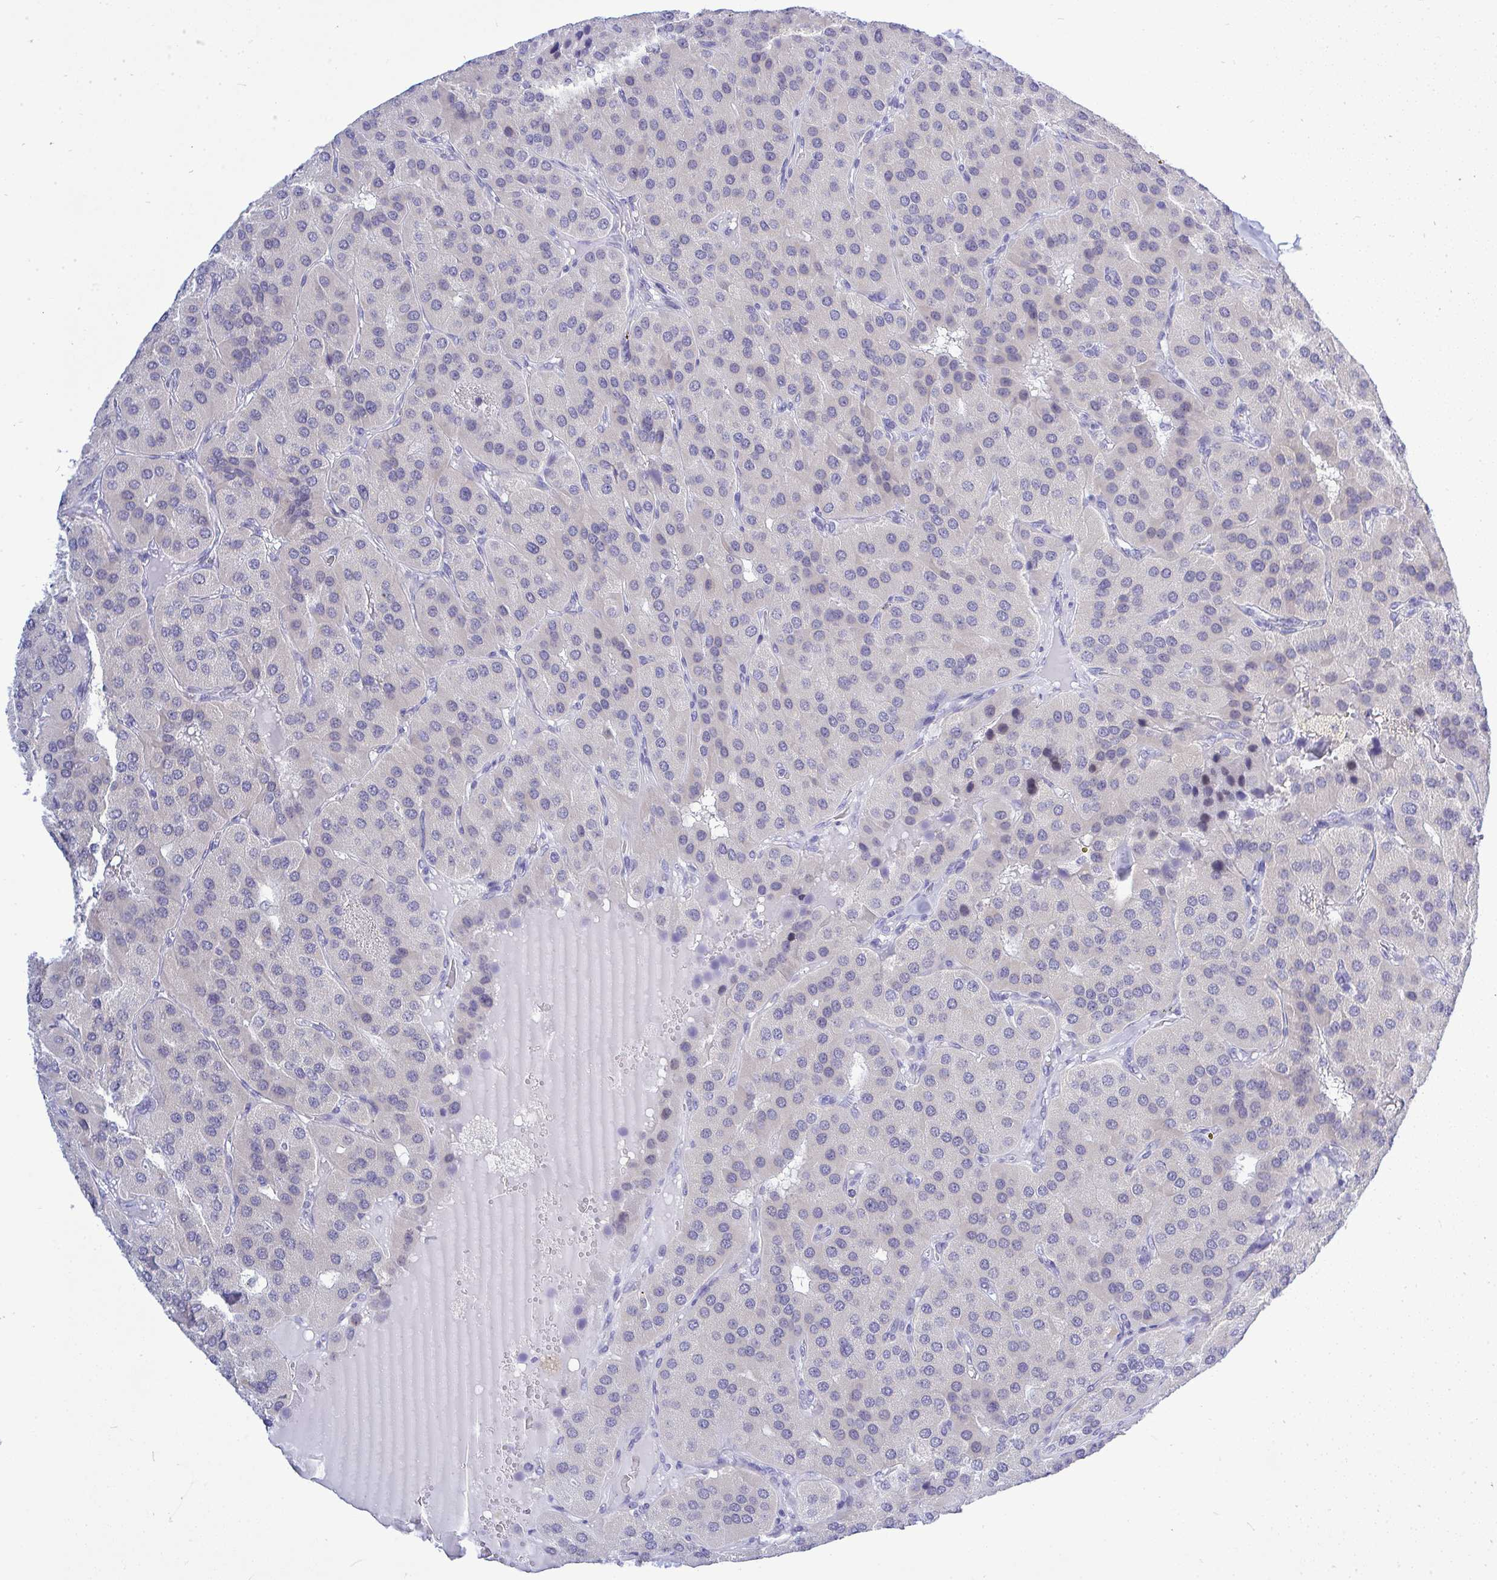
{"staining": {"intensity": "negative", "quantity": "none", "location": "none"}, "tissue": "parathyroid gland", "cell_type": "Glandular cells", "image_type": "normal", "snomed": [{"axis": "morphology", "description": "Normal tissue, NOS"}, {"axis": "morphology", "description": "Adenoma, NOS"}, {"axis": "topography", "description": "Parathyroid gland"}], "caption": "Glandular cells show no significant protein staining in unremarkable parathyroid gland.", "gene": "SLC25A51", "patient": {"sex": "female", "age": 86}}